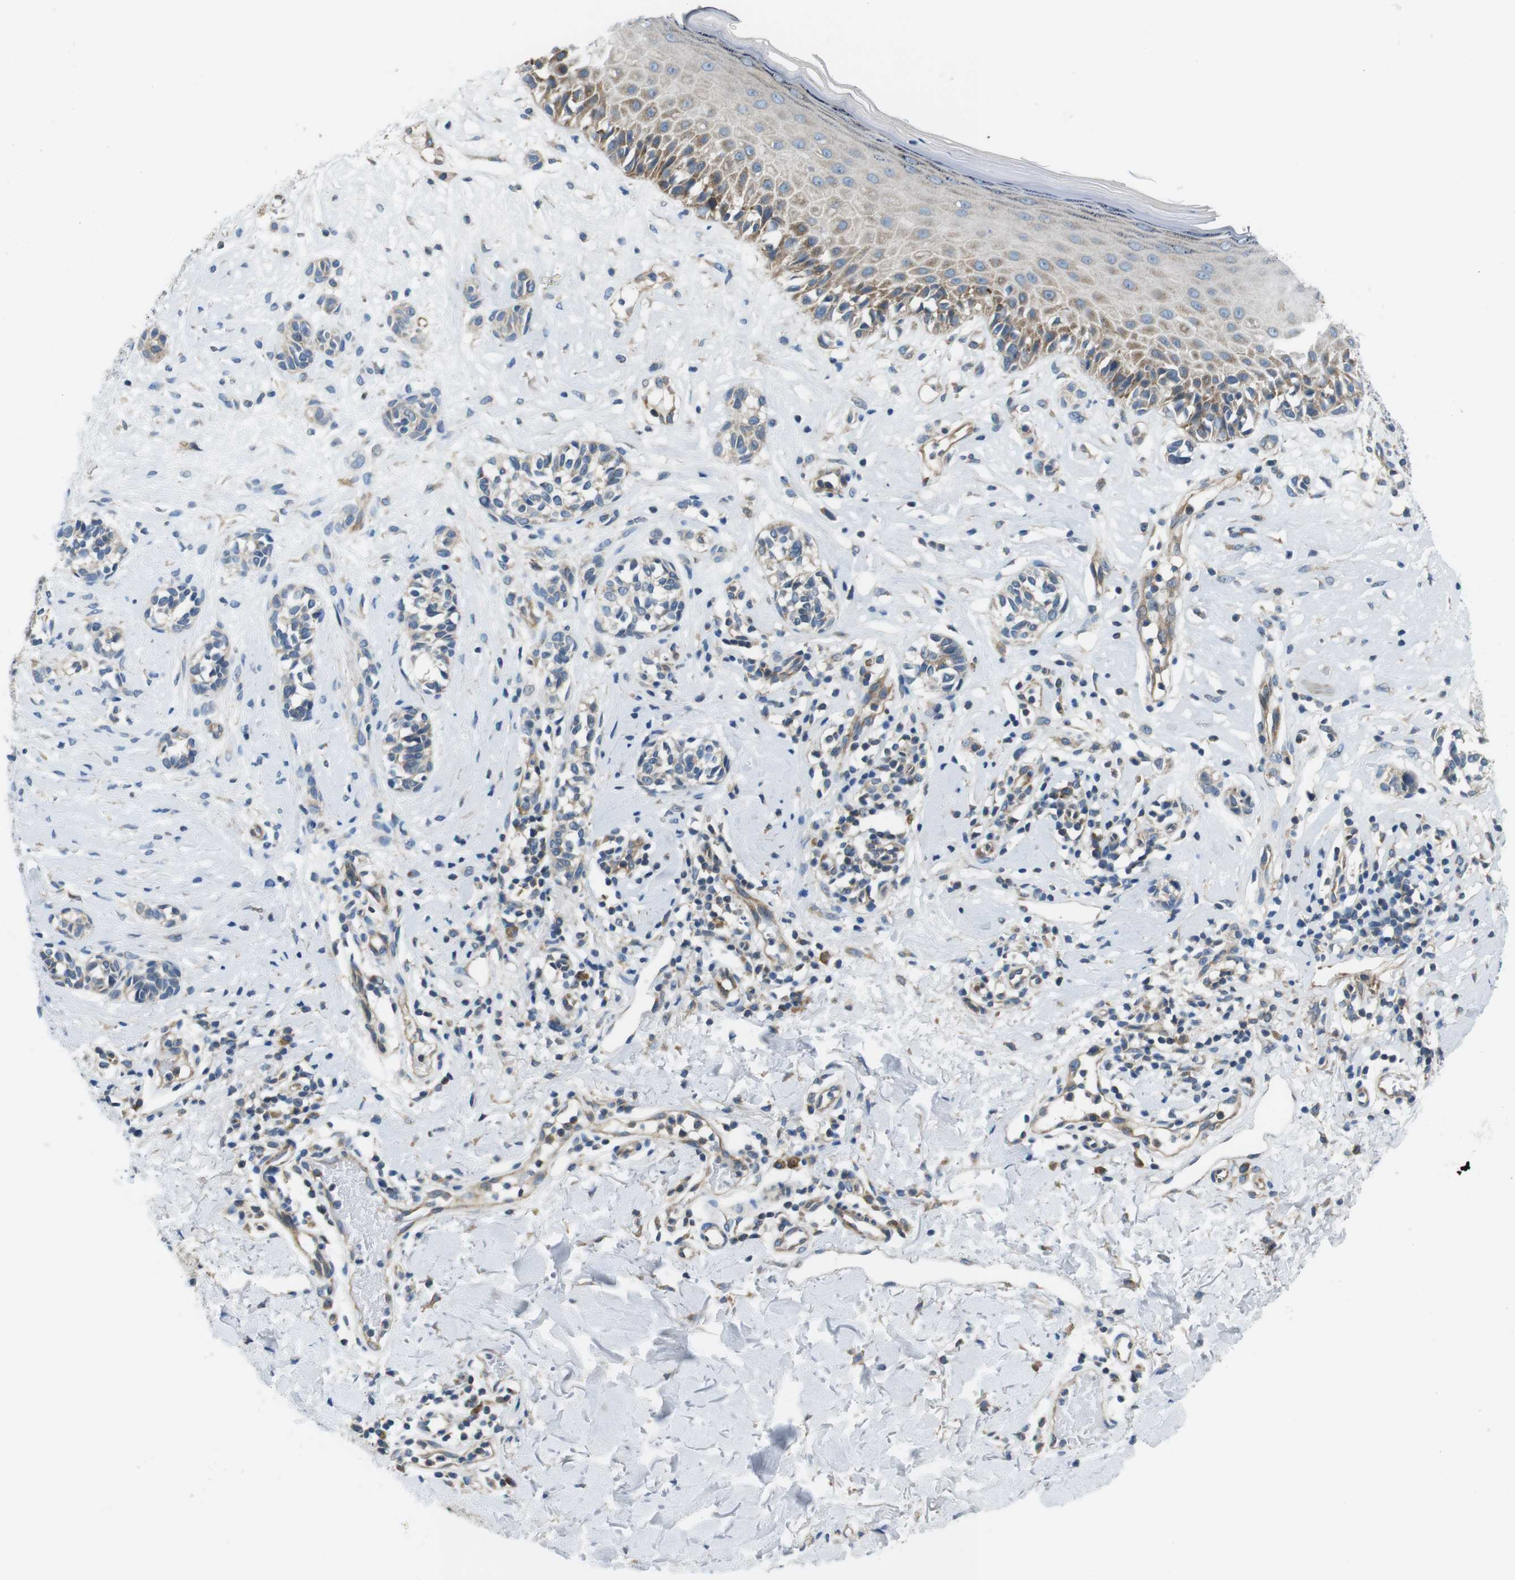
{"staining": {"intensity": "weak", "quantity": "<25%", "location": "cytoplasmic/membranous"}, "tissue": "melanoma", "cell_type": "Tumor cells", "image_type": "cancer", "snomed": [{"axis": "morphology", "description": "Malignant melanoma, NOS"}, {"axis": "topography", "description": "Skin"}], "caption": "DAB (3,3'-diaminobenzidine) immunohistochemical staining of malignant melanoma displays no significant positivity in tumor cells.", "gene": "EIF2B5", "patient": {"sex": "male", "age": 64}}